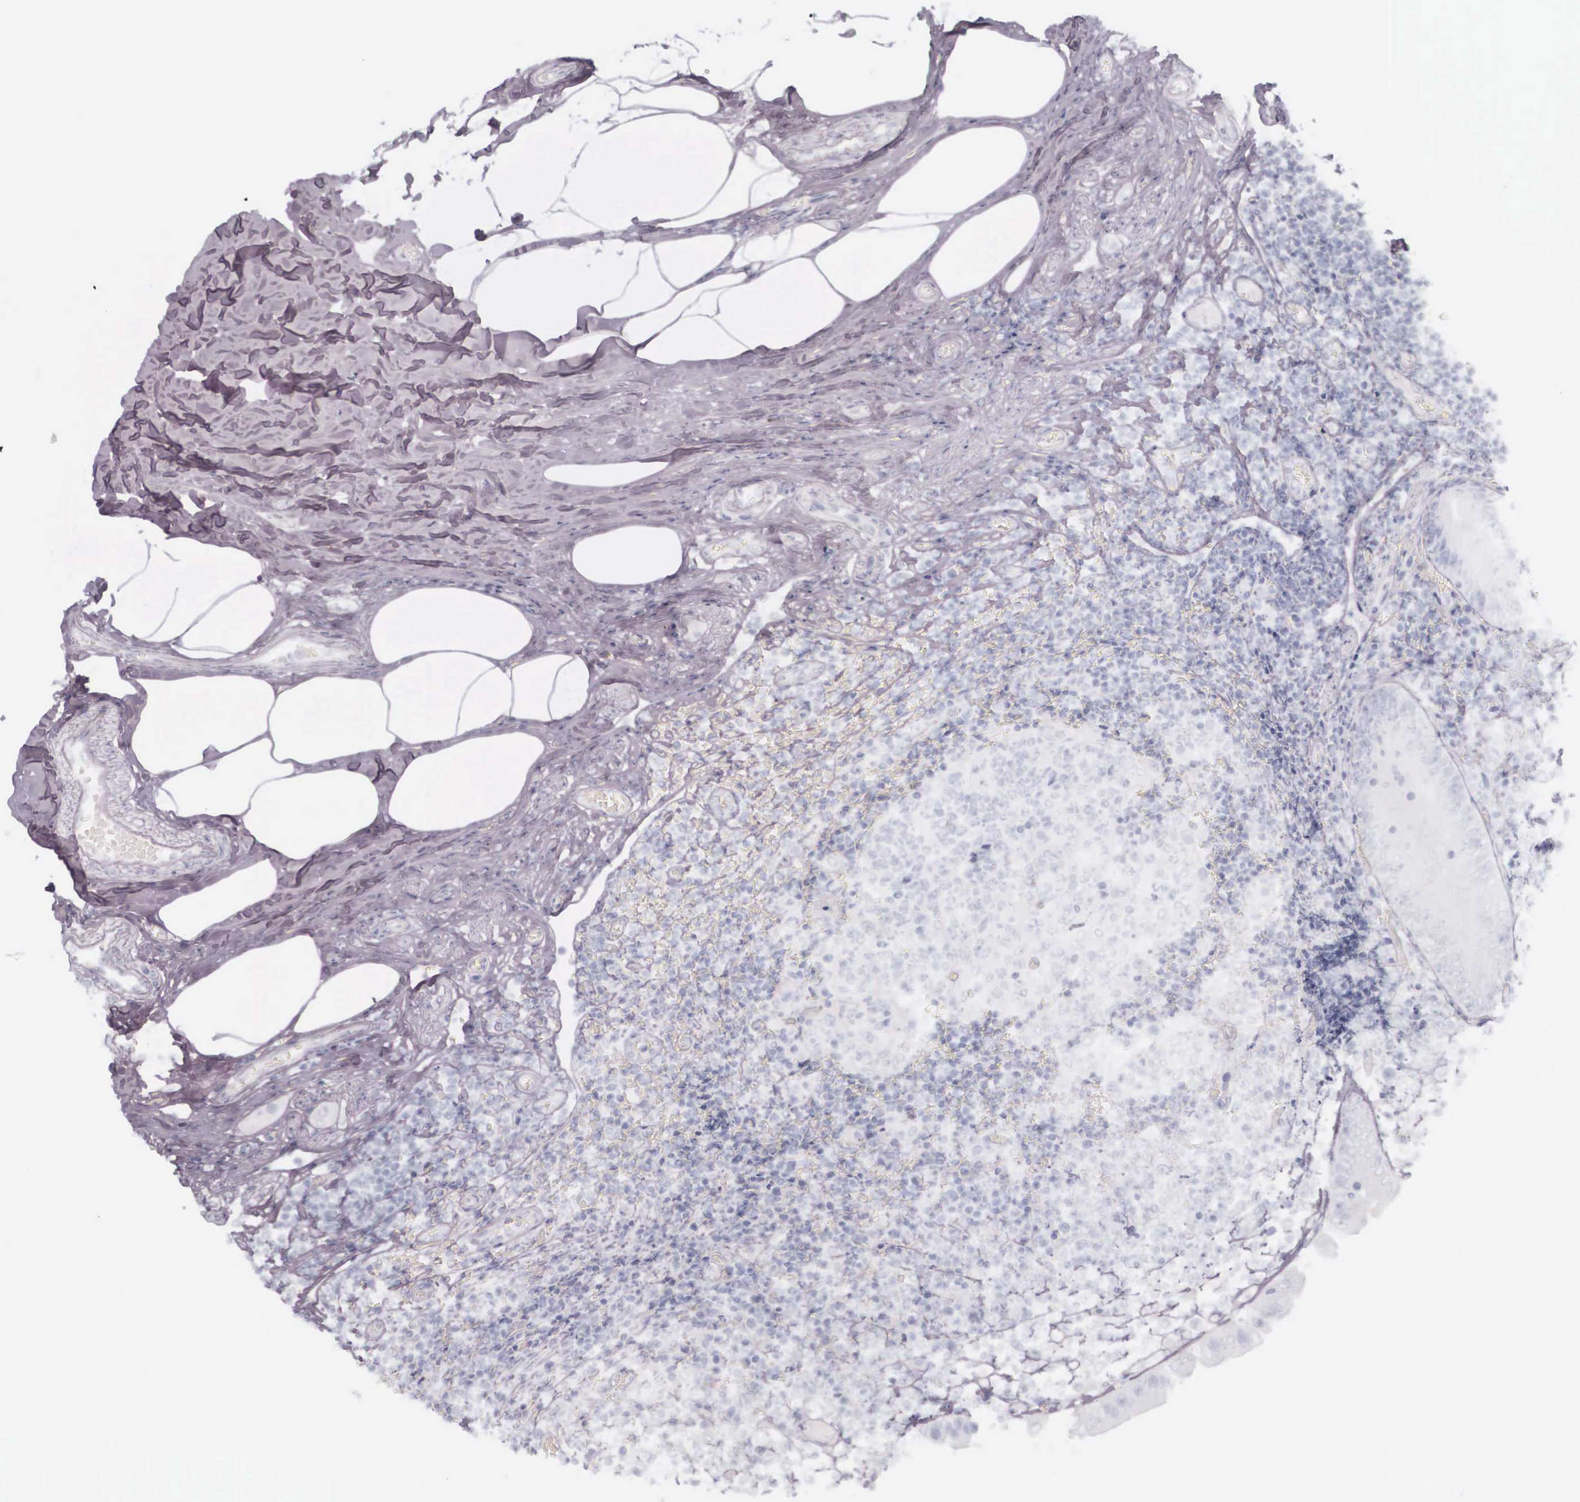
{"staining": {"intensity": "negative", "quantity": "none", "location": "none"}, "tissue": "appendix", "cell_type": "Glandular cells", "image_type": "normal", "snomed": [{"axis": "morphology", "description": "Normal tissue, NOS"}, {"axis": "topography", "description": "Appendix"}], "caption": "A photomicrograph of appendix stained for a protein shows no brown staining in glandular cells.", "gene": "KRT14", "patient": {"sex": "male", "age": 25}}